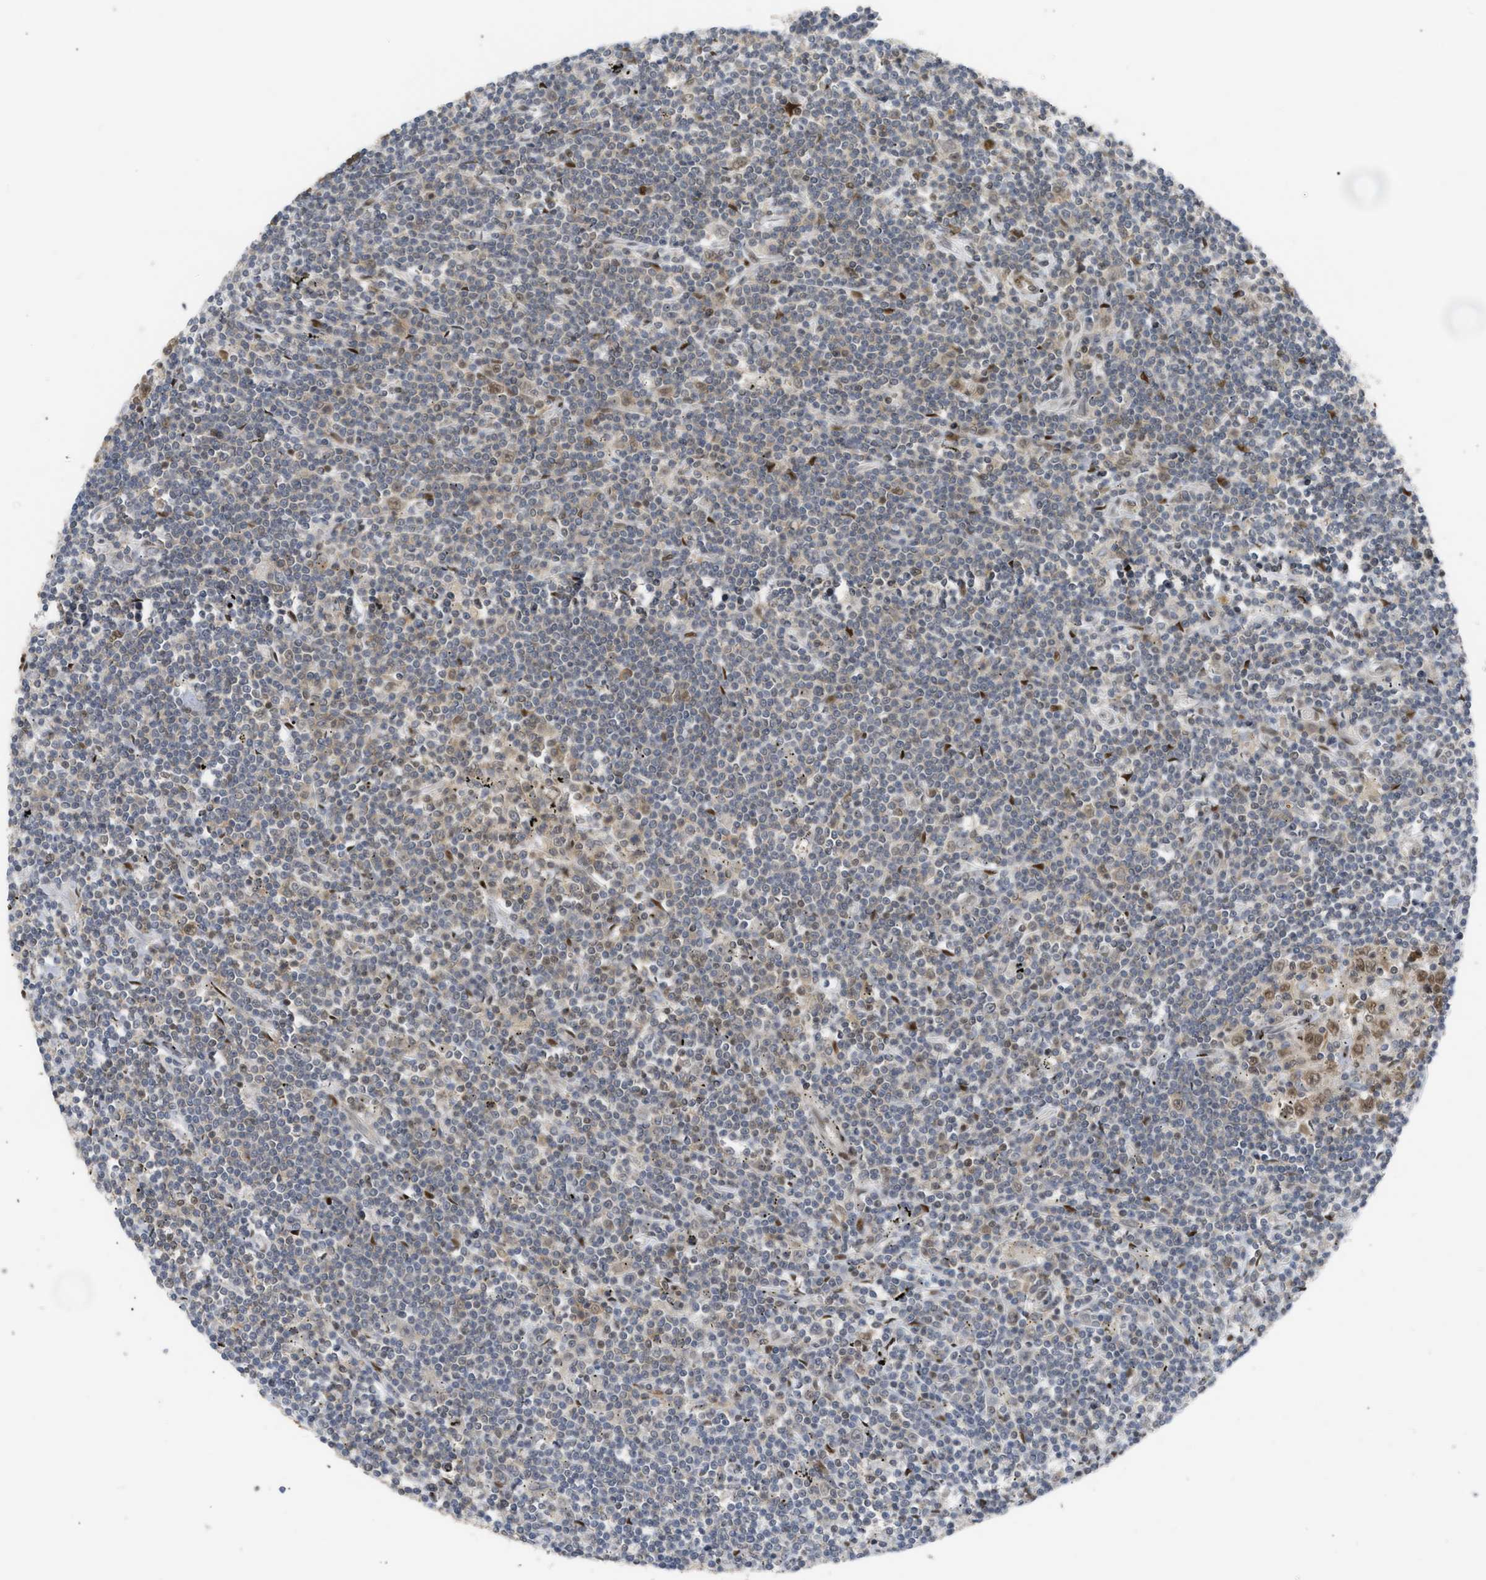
{"staining": {"intensity": "weak", "quantity": "25%-75%", "location": "nuclear"}, "tissue": "lymphoma", "cell_type": "Tumor cells", "image_type": "cancer", "snomed": [{"axis": "morphology", "description": "Malignant lymphoma, non-Hodgkin's type, Low grade"}, {"axis": "topography", "description": "Spleen"}], "caption": "Lymphoma was stained to show a protein in brown. There is low levels of weak nuclear positivity in about 25%-75% of tumor cells.", "gene": "SSBP2", "patient": {"sex": "male", "age": 76}}